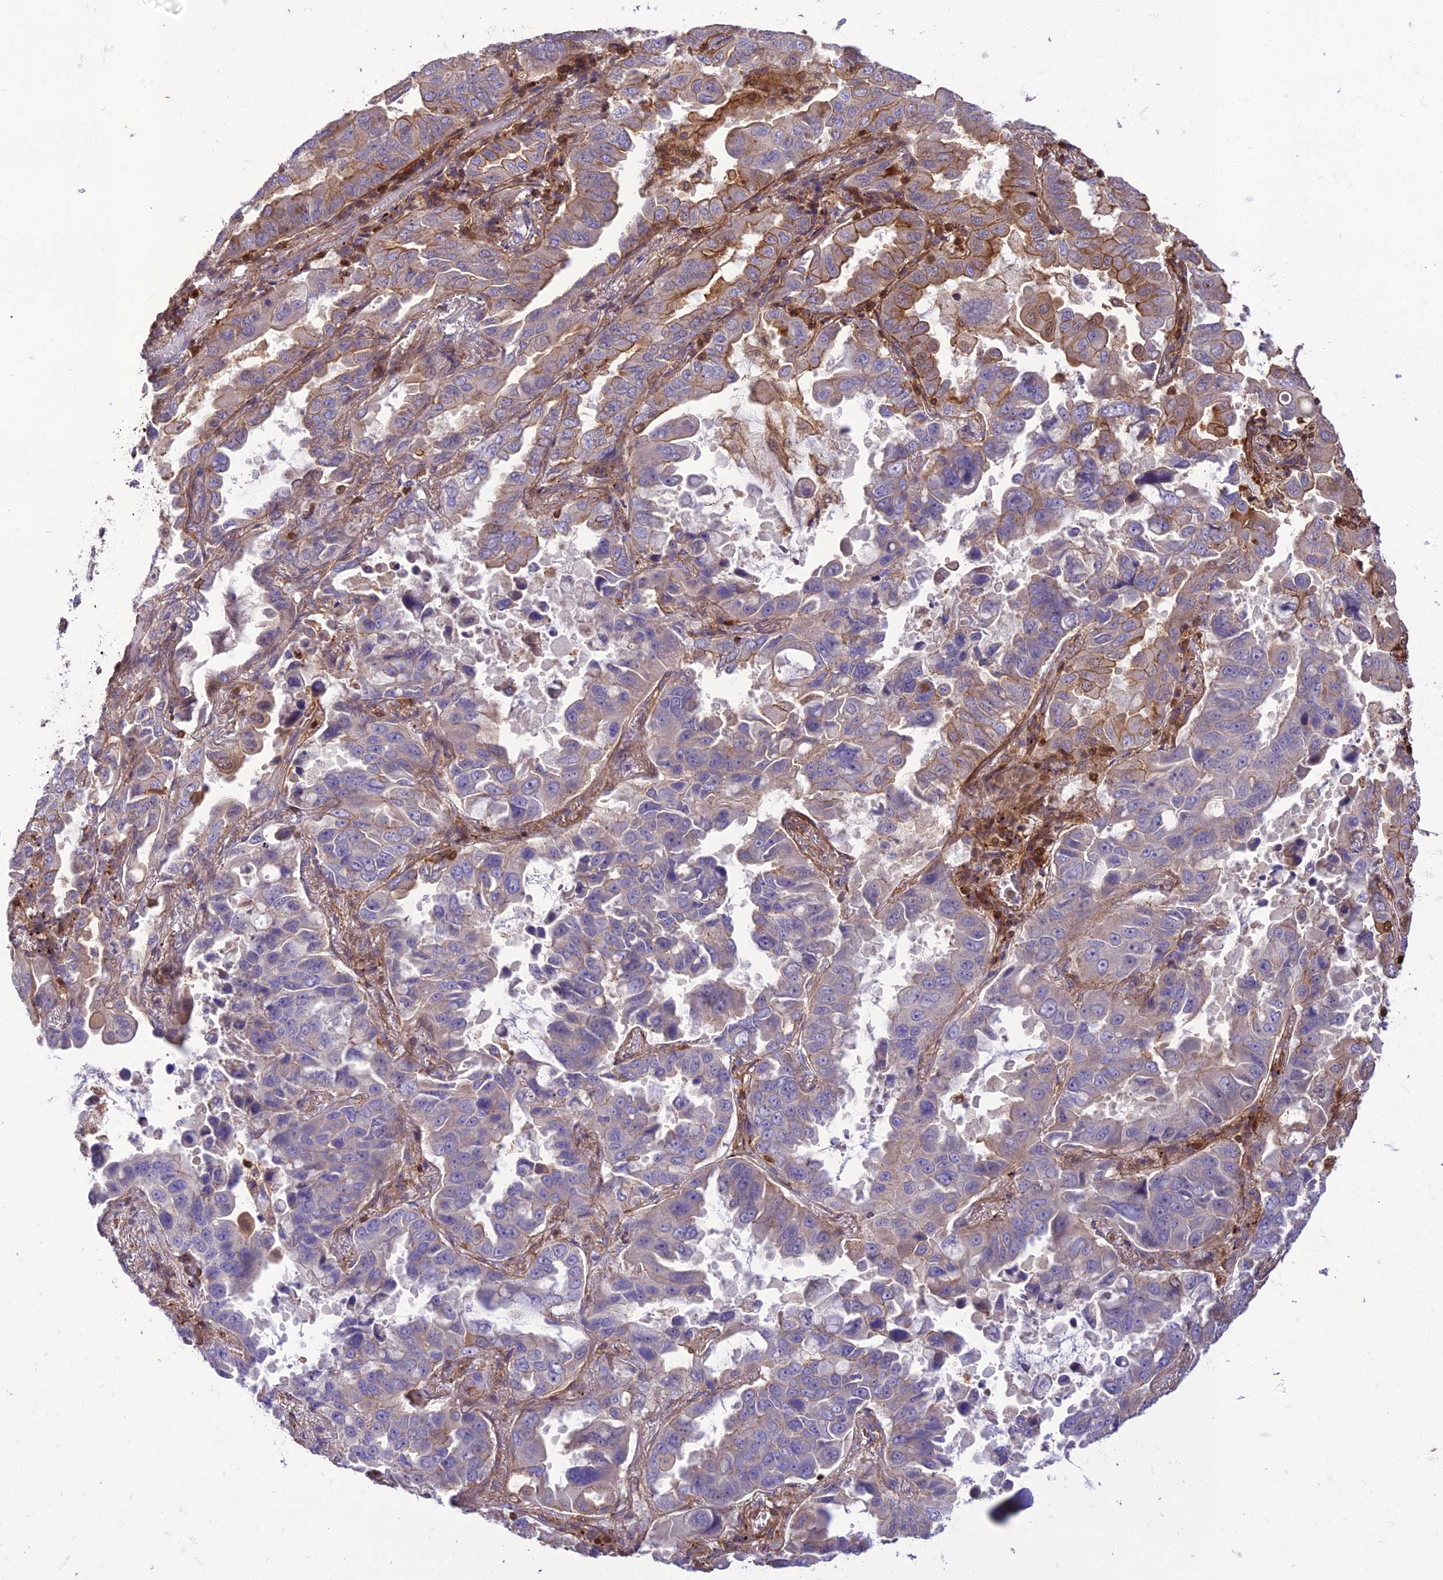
{"staining": {"intensity": "moderate", "quantity": "<25%", "location": "cytoplasmic/membranous"}, "tissue": "lung cancer", "cell_type": "Tumor cells", "image_type": "cancer", "snomed": [{"axis": "morphology", "description": "Adenocarcinoma, NOS"}, {"axis": "topography", "description": "Lung"}], "caption": "A brown stain shows moderate cytoplasmic/membranous staining of a protein in human lung cancer tumor cells. Nuclei are stained in blue.", "gene": "HPSE2", "patient": {"sex": "male", "age": 64}}